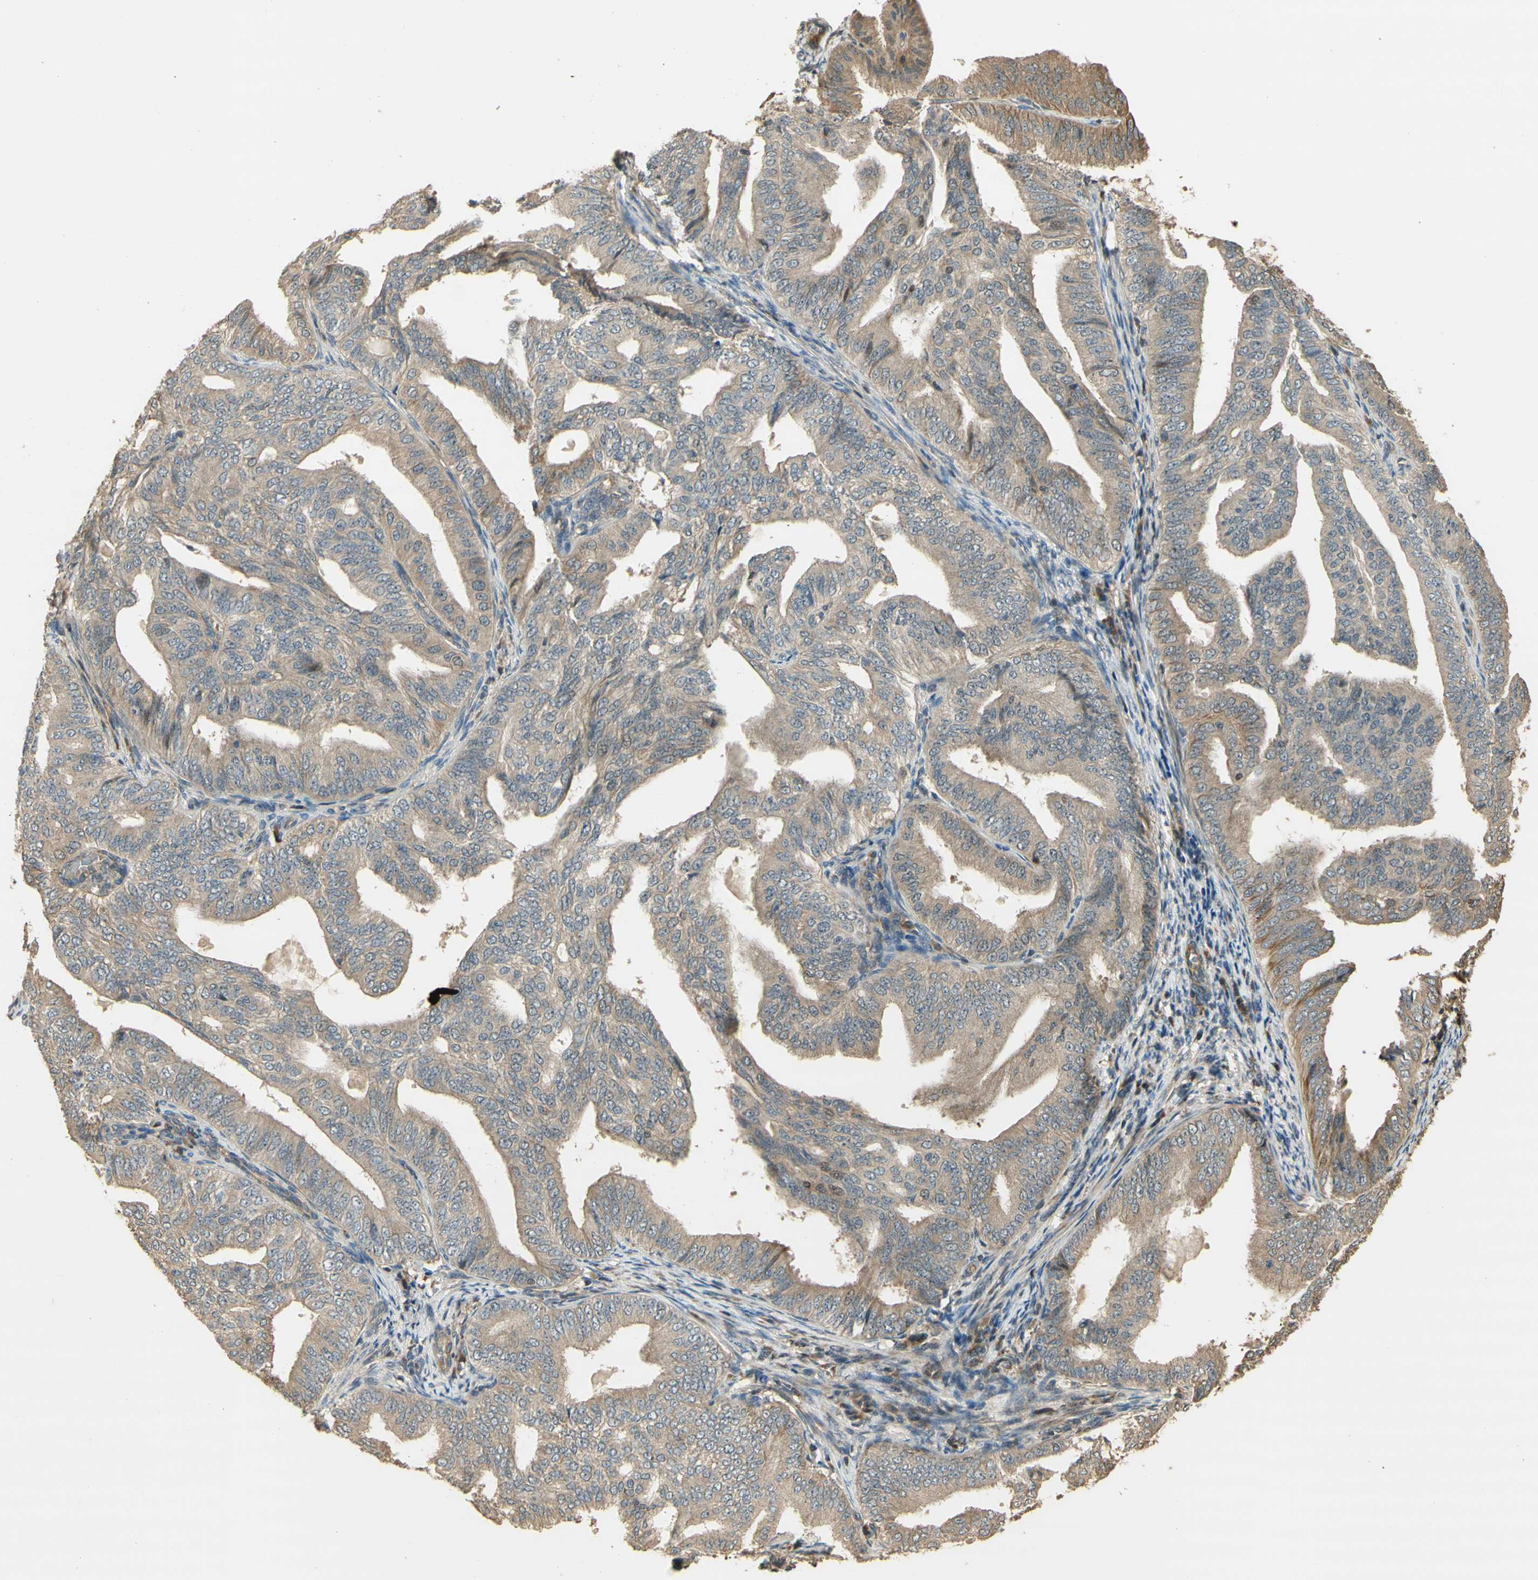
{"staining": {"intensity": "weak", "quantity": ">75%", "location": "cytoplasmic/membranous"}, "tissue": "endometrial cancer", "cell_type": "Tumor cells", "image_type": "cancer", "snomed": [{"axis": "morphology", "description": "Adenocarcinoma, NOS"}, {"axis": "topography", "description": "Endometrium"}], "caption": "High-power microscopy captured an IHC photomicrograph of endometrial cancer, revealing weak cytoplasmic/membranous expression in about >75% of tumor cells. The staining is performed using DAB brown chromogen to label protein expression. The nuclei are counter-stained blue using hematoxylin.", "gene": "AGER", "patient": {"sex": "female", "age": 58}}